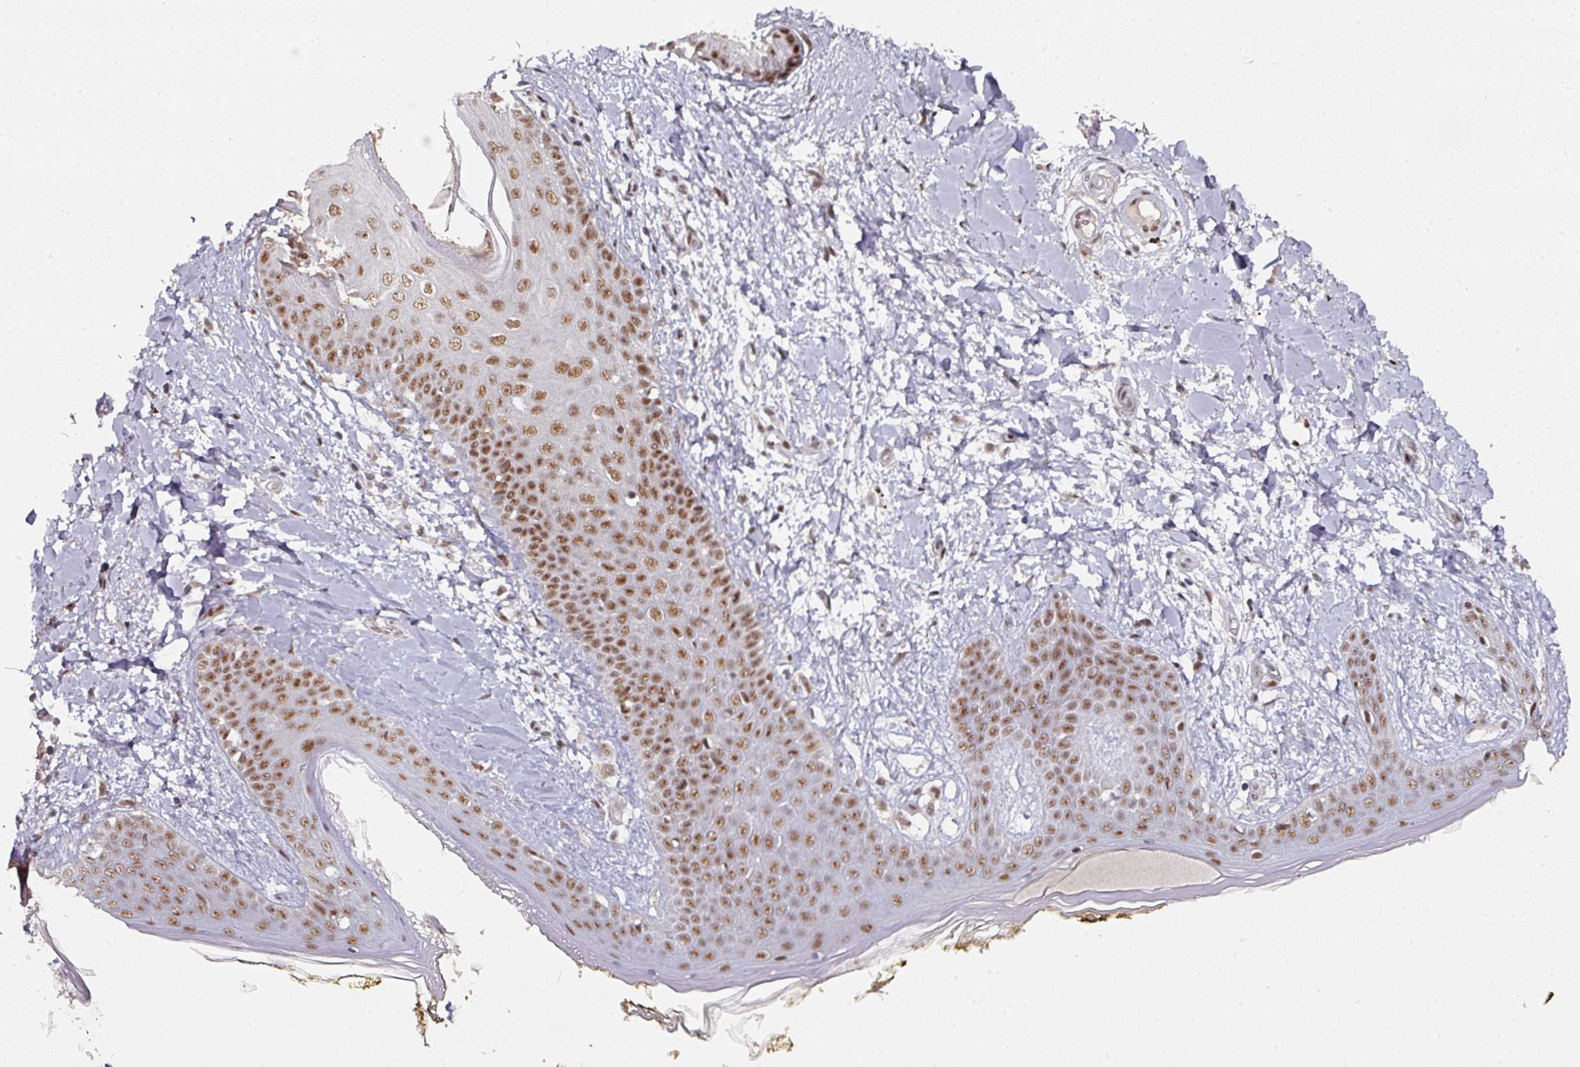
{"staining": {"intensity": "moderate", "quantity": ">75%", "location": "nuclear"}, "tissue": "skin", "cell_type": "Fibroblasts", "image_type": "normal", "snomed": [{"axis": "morphology", "description": "Normal tissue, NOS"}, {"axis": "topography", "description": "Skin"}], "caption": "This histopathology image shows immunohistochemistry staining of normal human skin, with medium moderate nuclear expression in about >75% of fibroblasts.", "gene": "ENSG00000289690", "patient": {"sex": "female", "age": 34}}